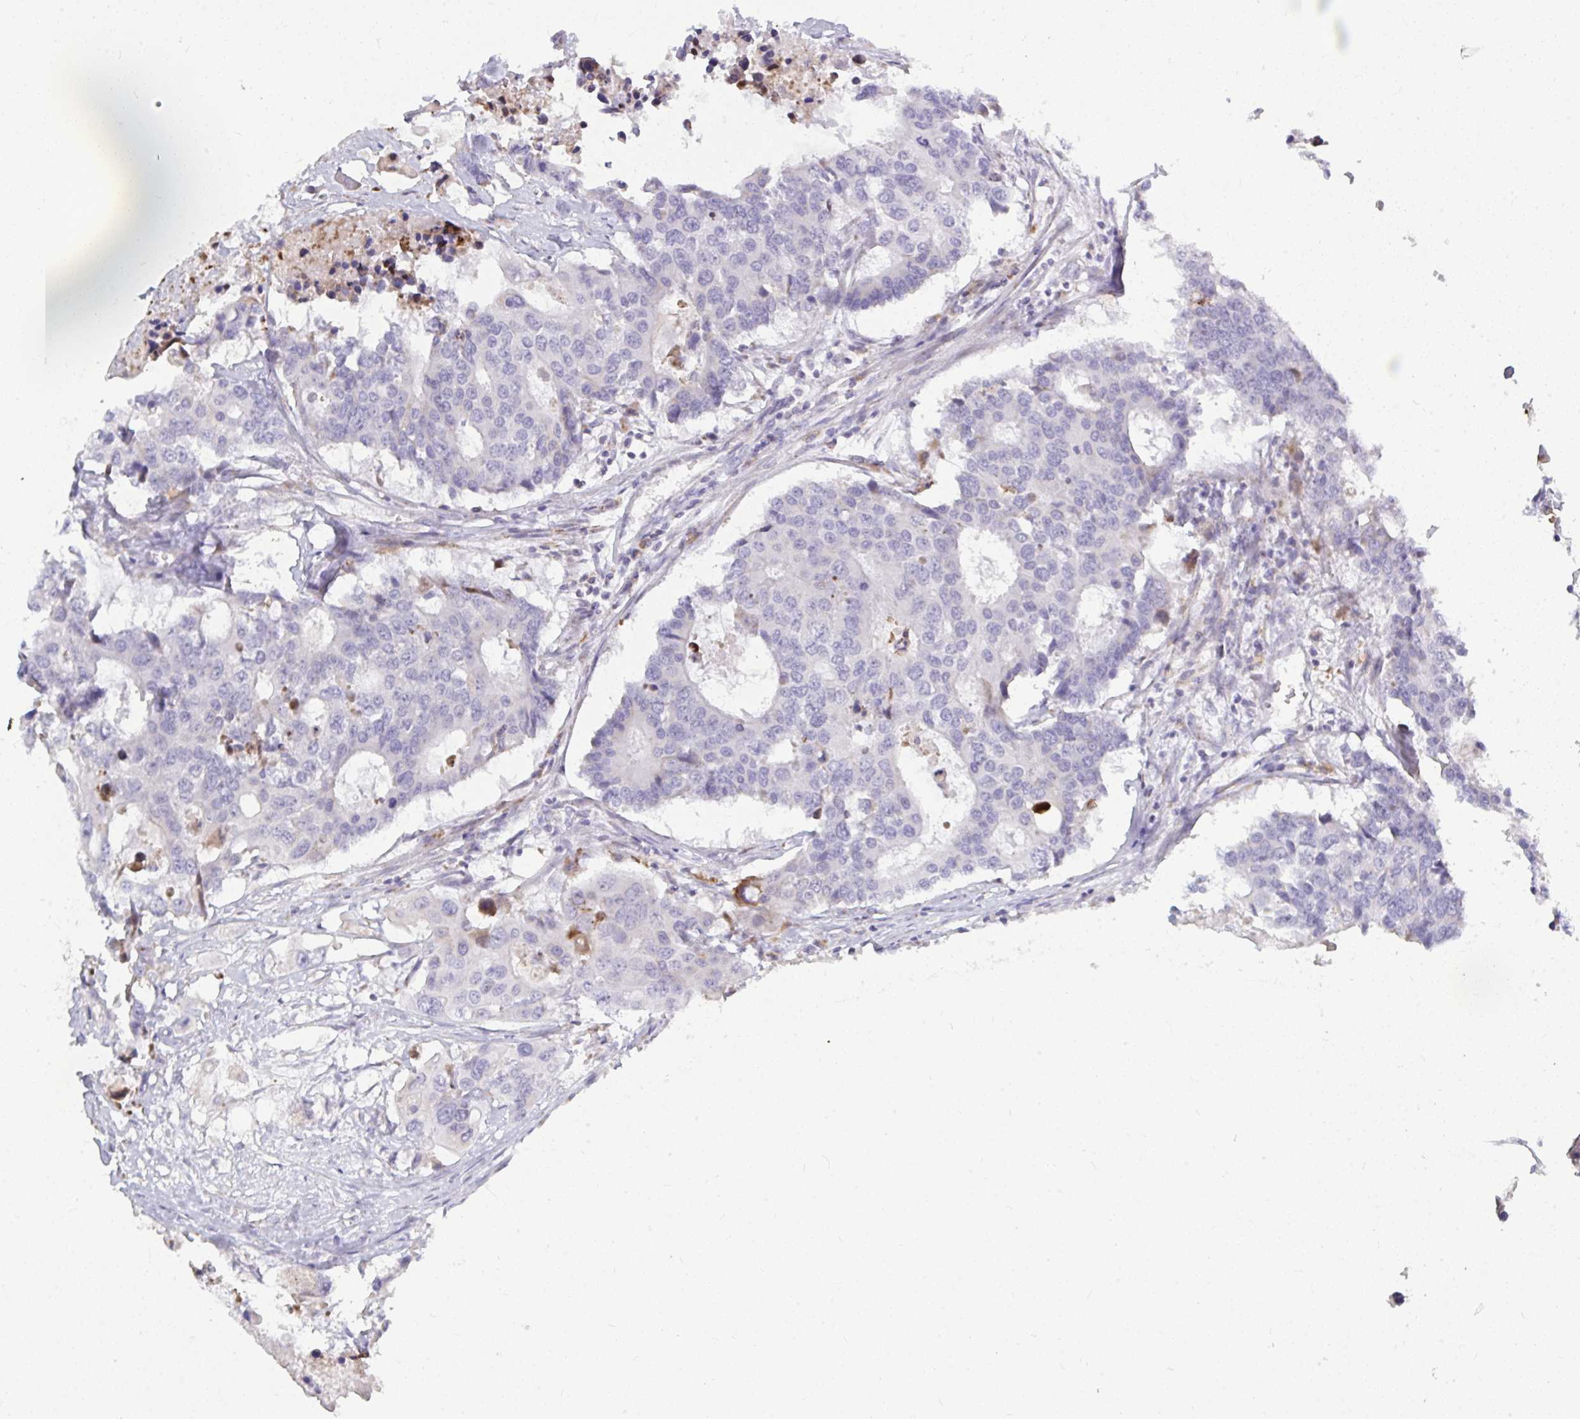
{"staining": {"intensity": "negative", "quantity": "none", "location": "none"}, "tissue": "colorectal cancer", "cell_type": "Tumor cells", "image_type": "cancer", "snomed": [{"axis": "morphology", "description": "Adenocarcinoma, NOS"}, {"axis": "topography", "description": "Colon"}], "caption": "Immunohistochemistry (IHC) histopathology image of human colorectal cancer stained for a protein (brown), which reveals no expression in tumor cells.", "gene": "ATG9A", "patient": {"sex": "male", "age": 77}}